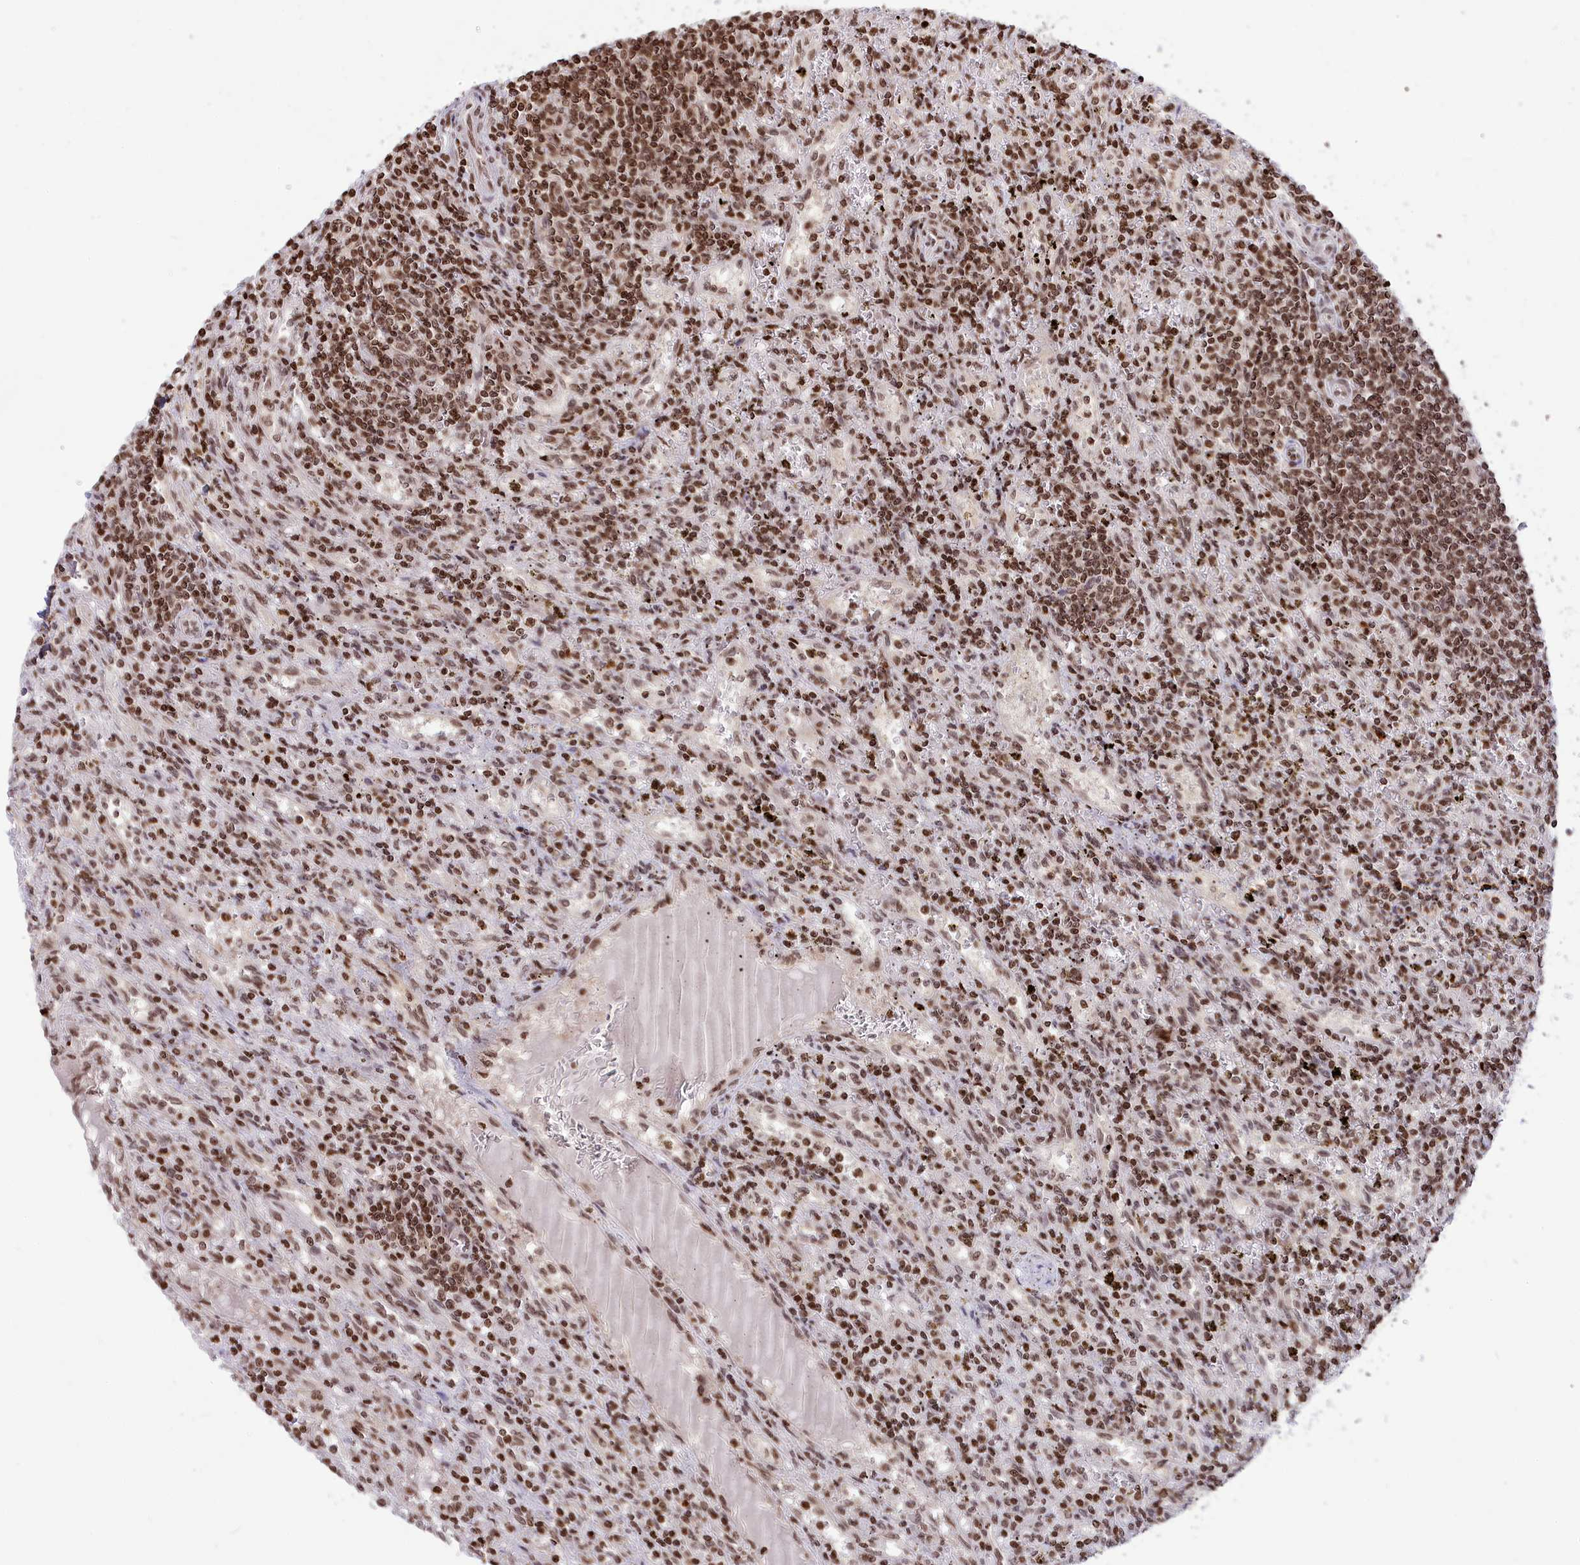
{"staining": {"intensity": "moderate", "quantity": ">75%", "location": "nuclear"}, "tissue": "lymphoma", "cell_type": "Tumor cells", "image_type": "cancer", "snomed": [{"axis": "morphology", "description": "Malignant lymphoma, non-Hodgkin's type, Low grade"}, {"axis": "topography", "description": "Spleen"}], "caption": "This is an image of immunohistochemistry (IHC) staining of lymphoma, which shows moderate staining in the nuclear of tumor cells.", "gene": "TET2", "patient": {"sex": "male", "age": 76}}